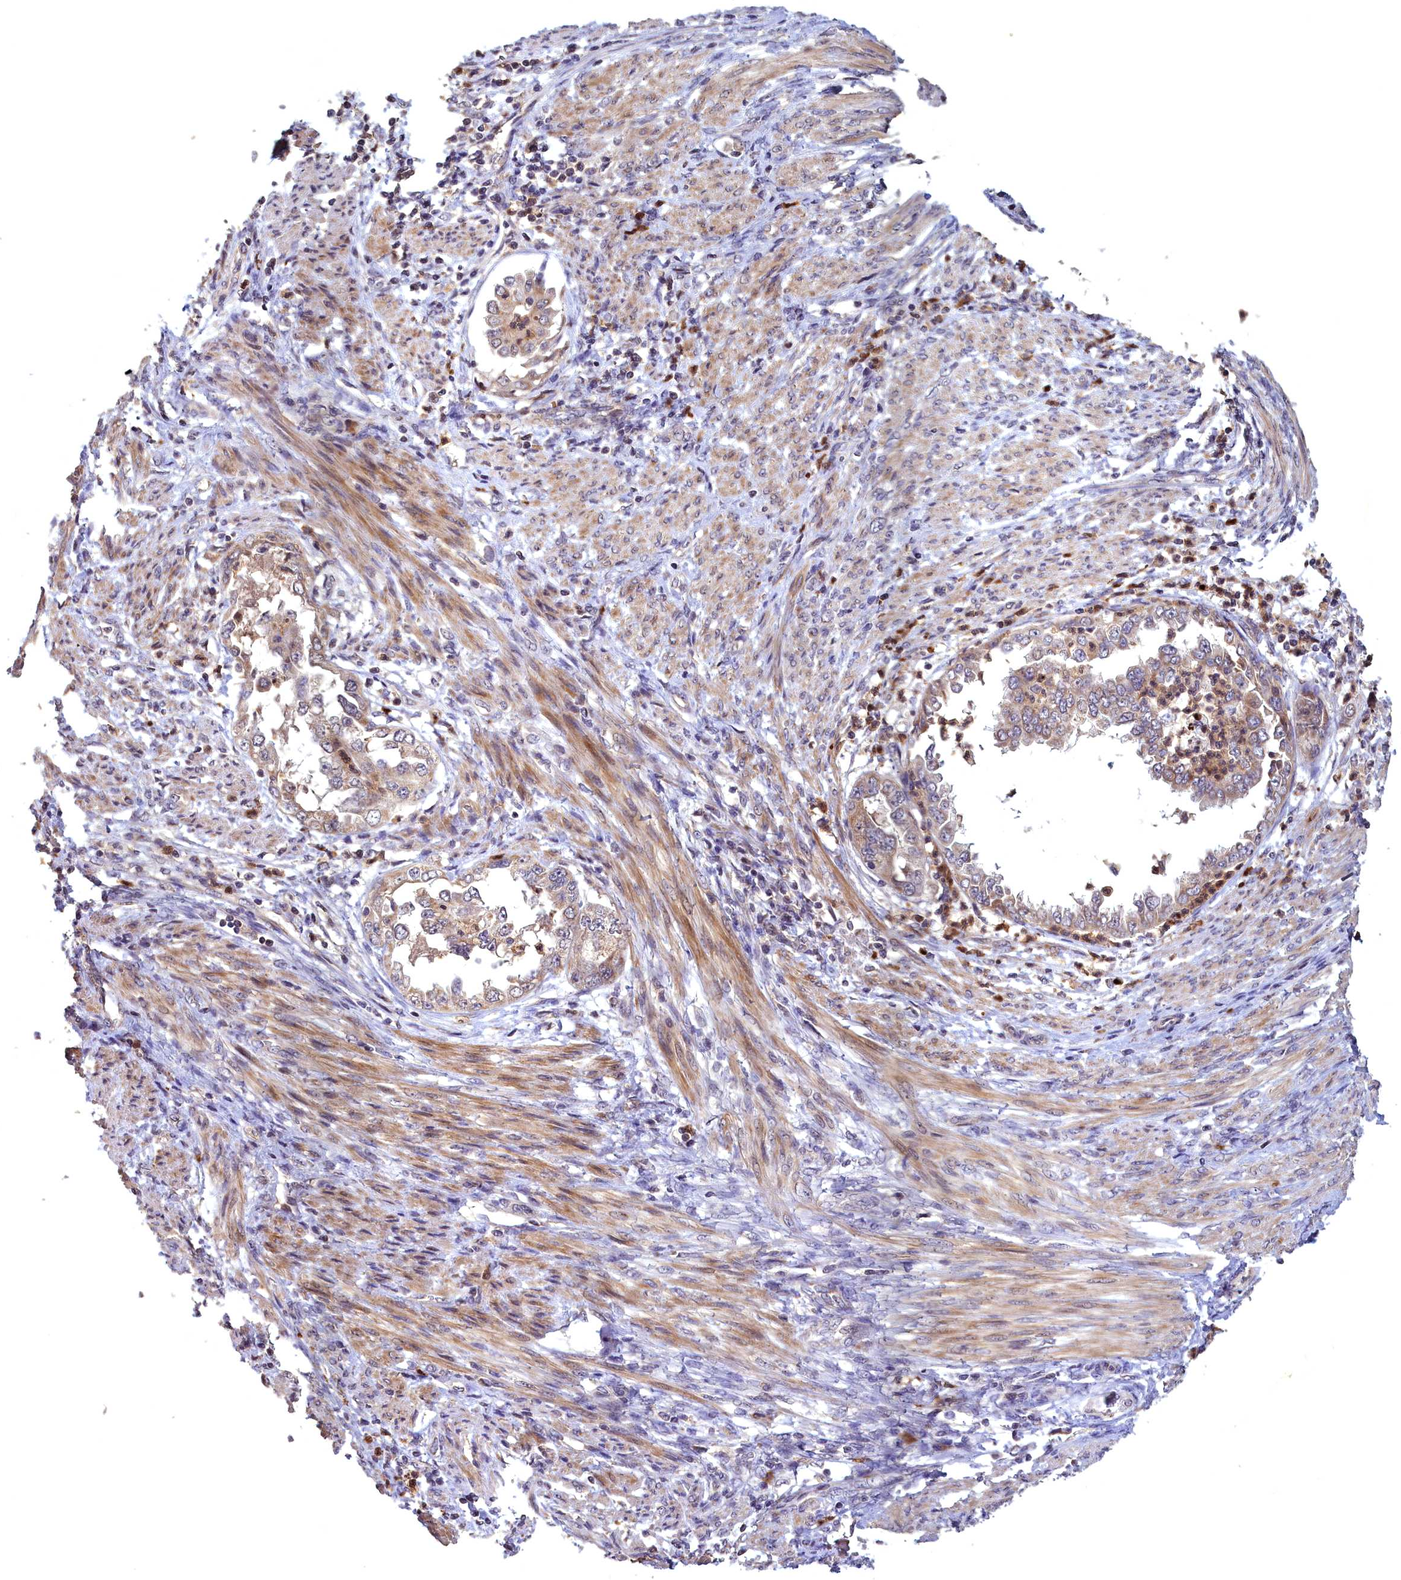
{"staining": {"intensity": "weak", "quantity": ">75%", "location": "cytoplasmic/membranous"}, "tissue": "endometrial cancer", "cell_type": "Tumor cells", "image_type": "cancer", "snomed": [{"axis": "morphology", "description": "Adenocarcinoma, NOS"}, {"axis": "topography", "description": "Endometrium"}], "caption": "This is an image of IHC staining of adenocarcinoma (endometrial), which shows weak expression in the cytoplasmic/membranous of tumor cells.", "gene": "EPB41L4B", "patient": {"sex": "female", "age": 85}}